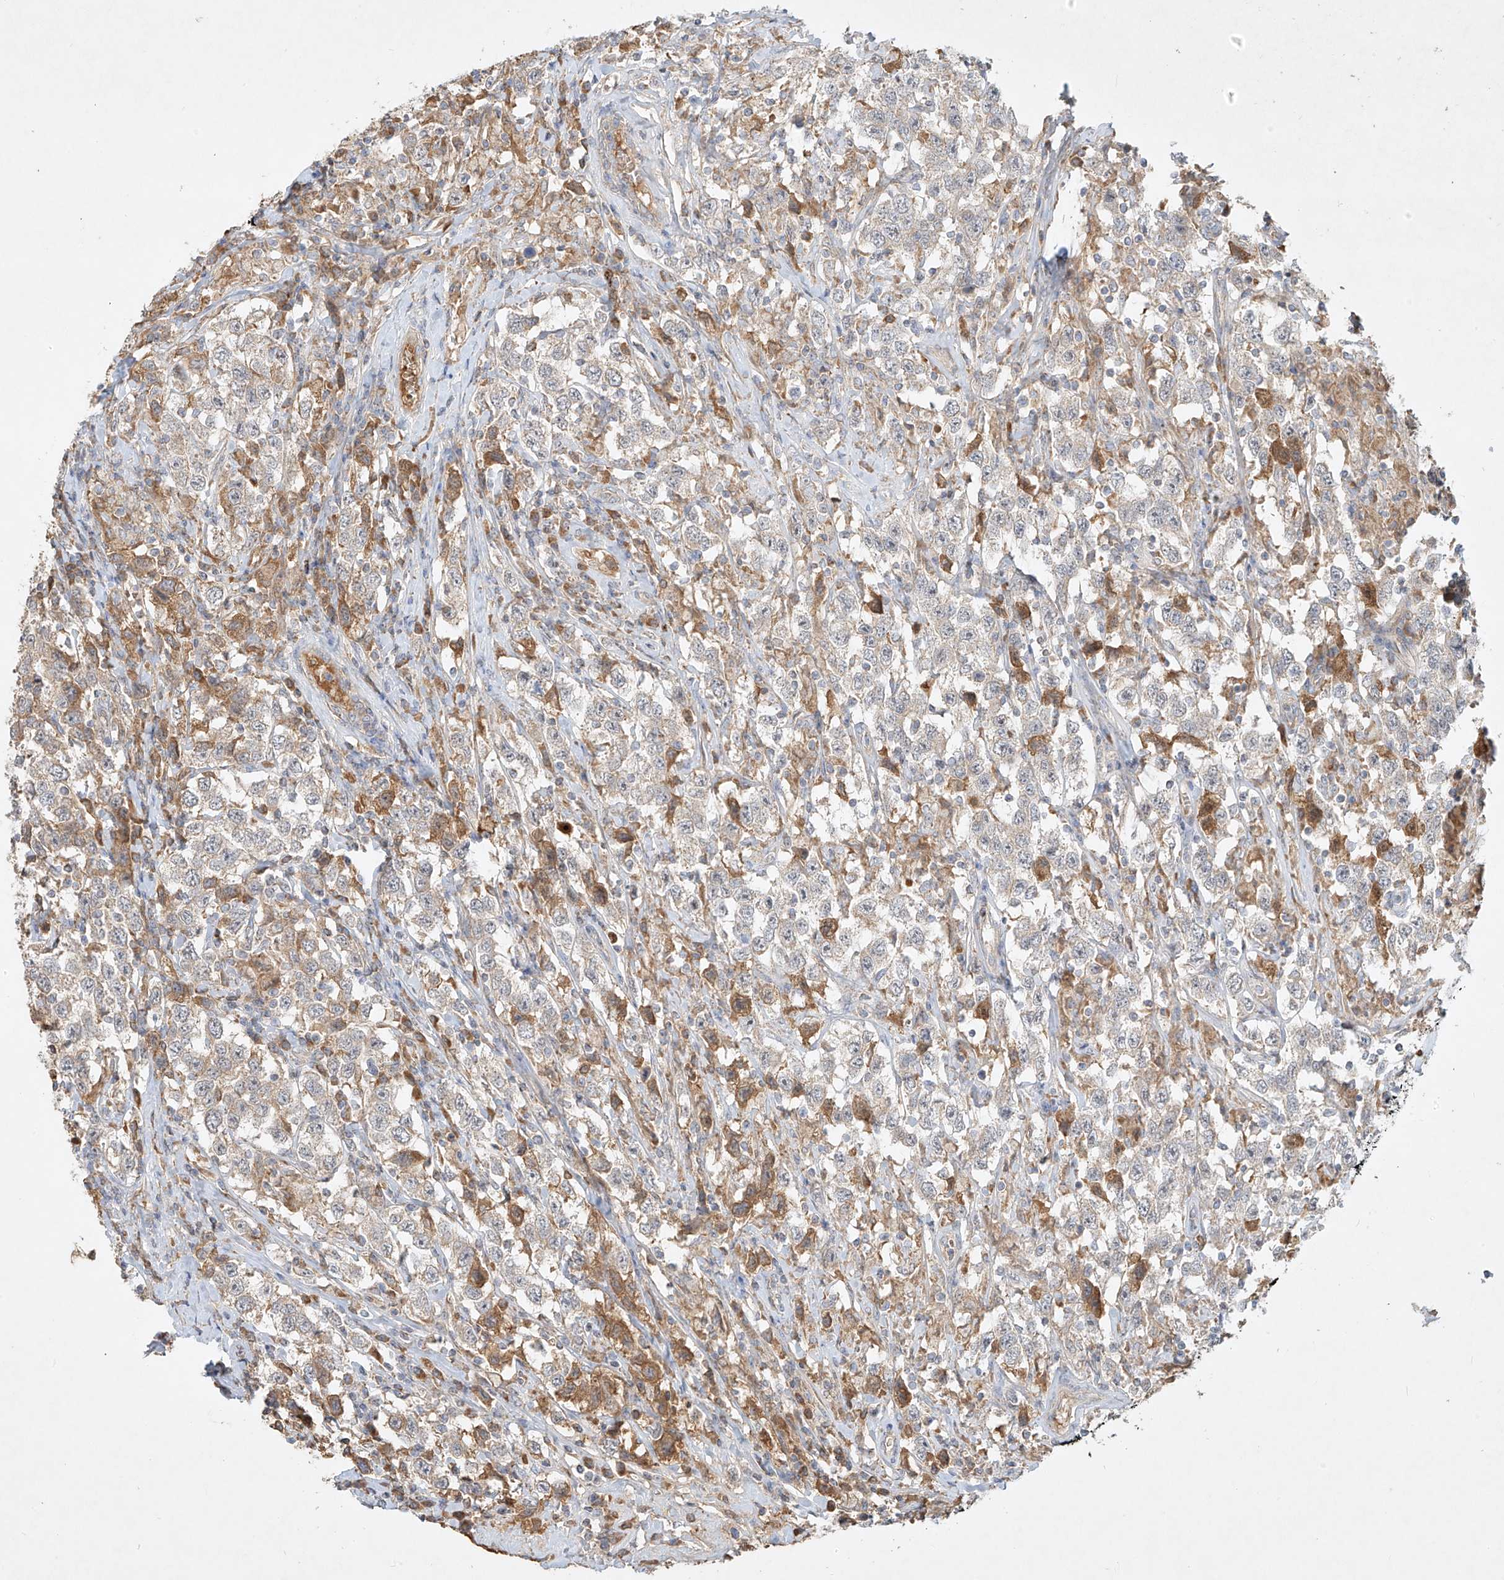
{"staining": {"intensity": "negative", "quantity": "none", "location": "none"}, "tissue": "testis cancer", "cell_type": "Tumor cells", "image_type": "cancer", "snomed": [{"axis": "morphology", "description": "Seminoma, NOS"}, {"axis": "topography", "description": "Testis"}], "caption": "Immunohistochemistry (IHC) of human testis cancer reveals no expression in tumor cells.", "gene": "KPNA7", "patient": {"sex": "male", "age": 41}}